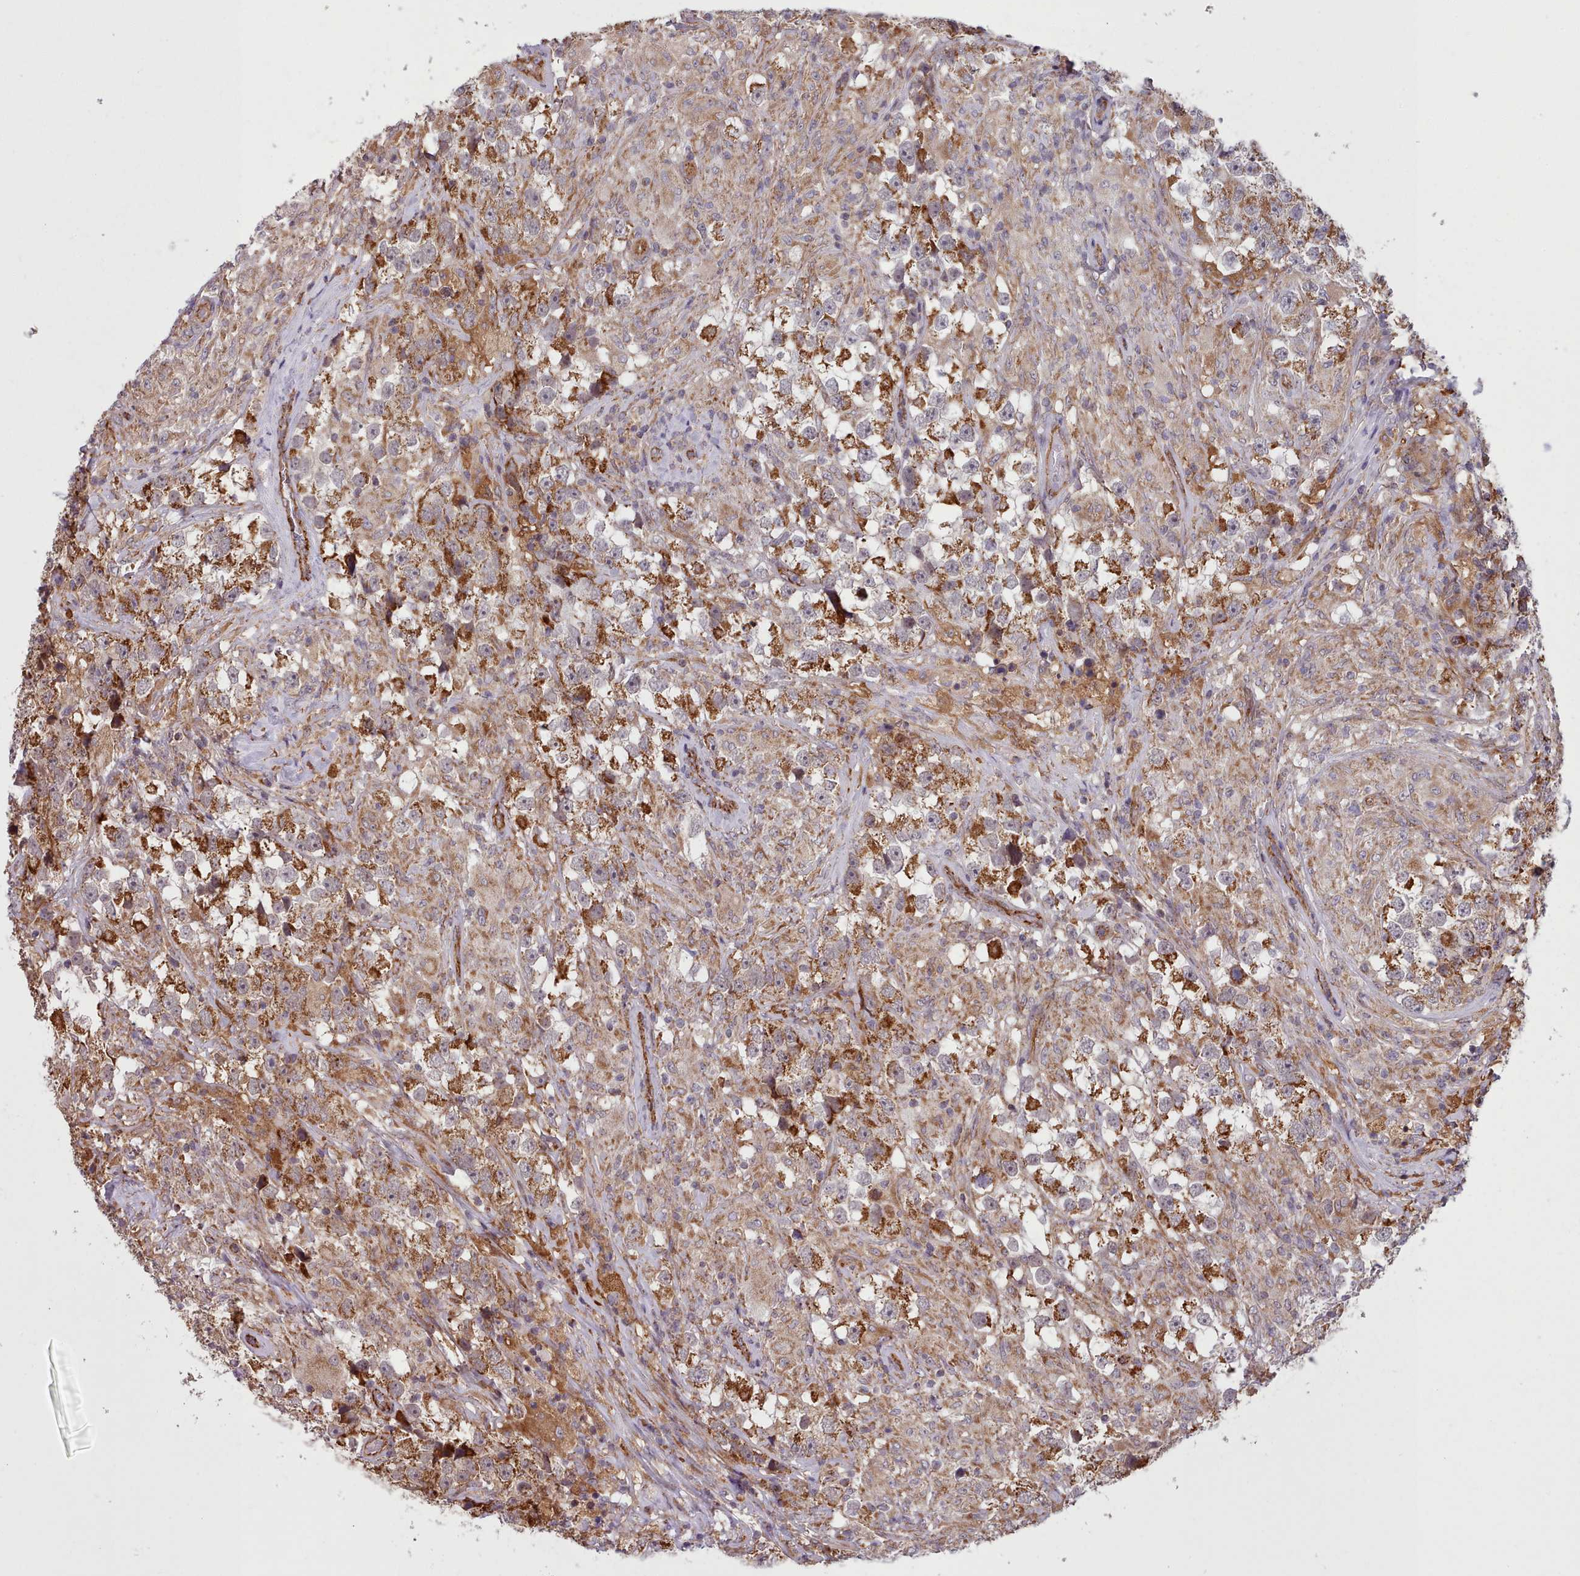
{"staining": {"intensity": "strong", "quantity": ">75%", "location": "cytoplasmic/membranous"}, "tissue": "testis cancer", "cell_type": "Tumor cells", "image_type": "cancer", "snomed": [{"axis": "morphology", "description": "Seminoma, NOS"}, {"axis": "topography", "description": "Testis"}], "caption": "Immunohistochemistry (IHC) staining of testis cancer (seminoma), which exhibits high levels of strong cytoplasmic/membranous positivity in approximately >75% of tumor cells indicating strong cytoplasmic/membranous protein positivity. The staining was performed using DAB (brown) for protein detection and nuclei were counterstained in hematoxylin (blue).", "gene": "MRPL46", "patient": {"sex": "male", "age": 46}}